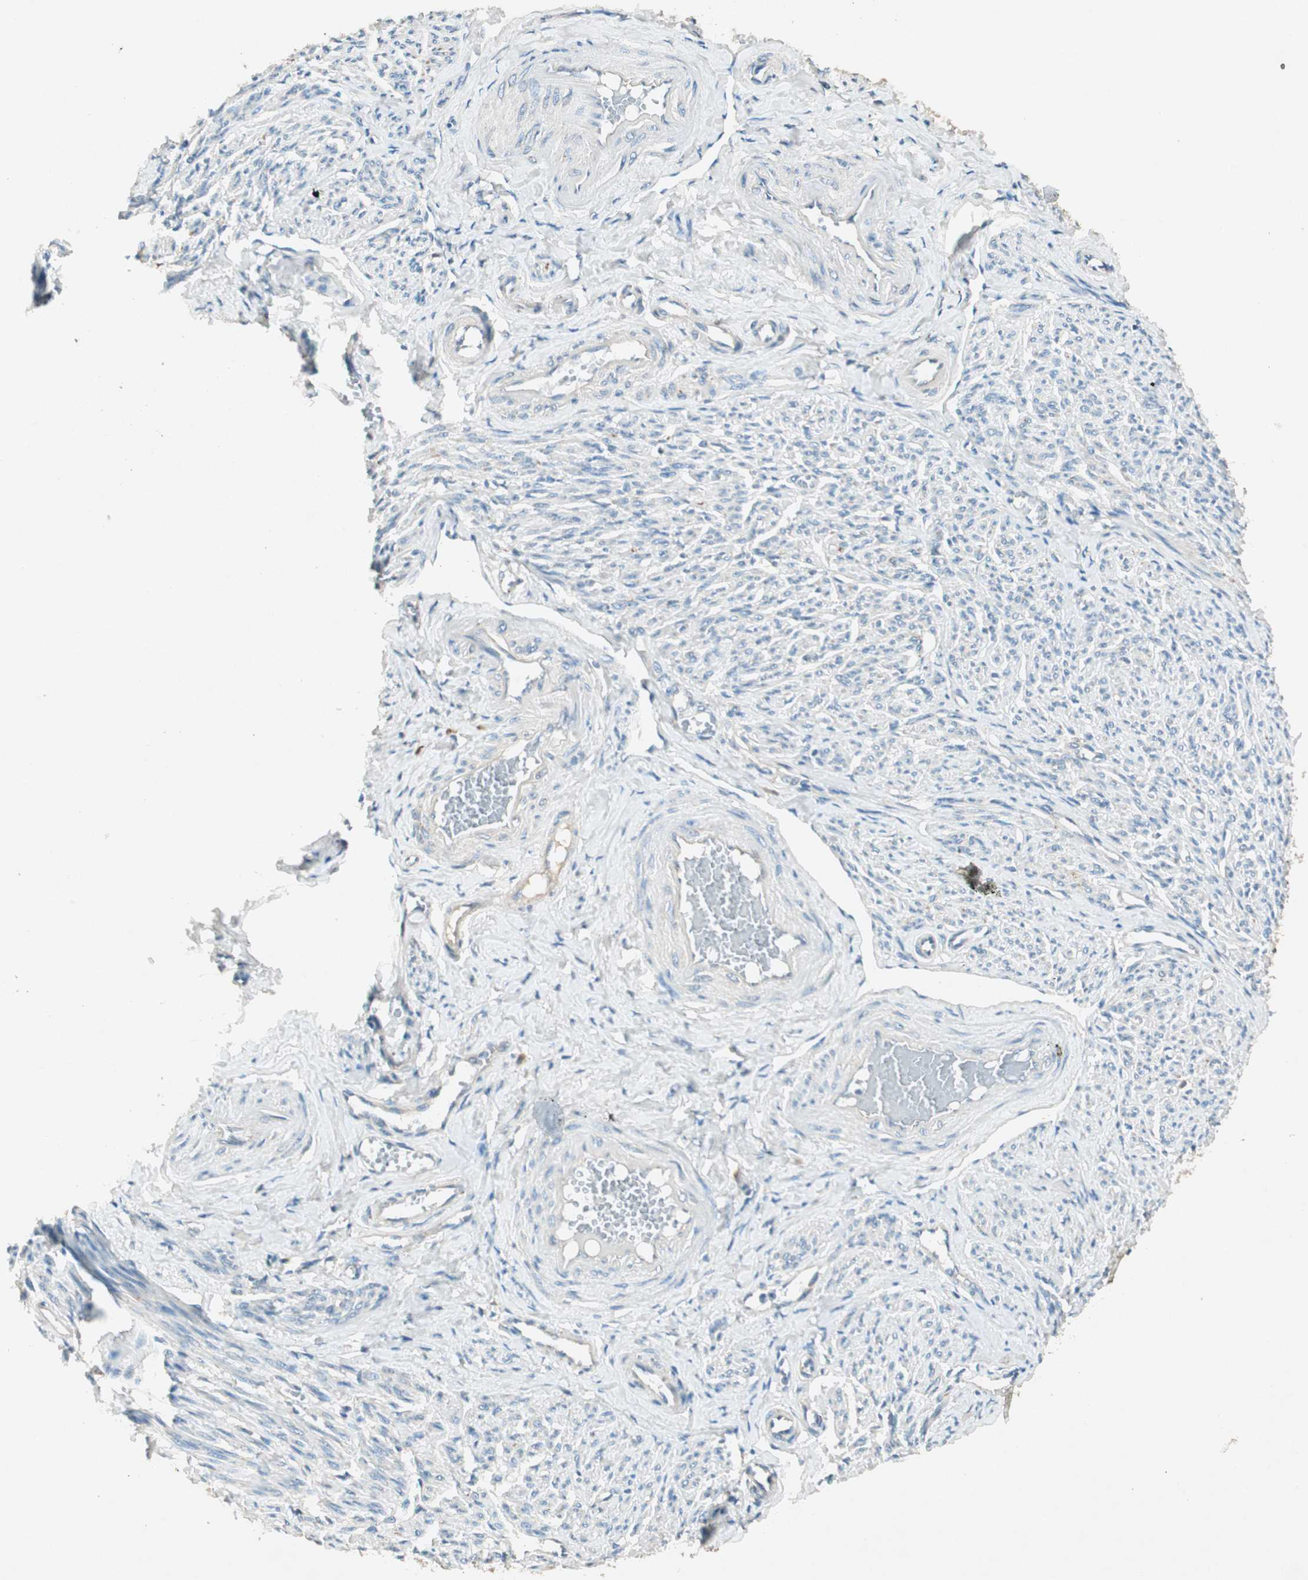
{"staining": {"intensity": "negative", "quantity": "none", "location": "none"}, "tissue": "smooth muscle", "cell_type": "Smooth muscle cells", "image_type": "normal", "snomed": [{"axis": "morphology", "description": "Normal tissue, NOS"}, {"axis": "topography", "description": "Smooth muscle"}], "caption": "Immunohistochemistry photomicrograph of unremarkable smooth muscle: human smooth muscle stained with DAB (3,3'-diaminobenzidine) demonstrates no significant protein staining in smooth muscle cells. The staining was performed using DAB to visualize the protein expression in brown, while the nuclei were stained in blue with hematoxylin (Magnification: 20x).", "gene": "NKAIN1", "patient": {"sex": "female", "age": 65}}